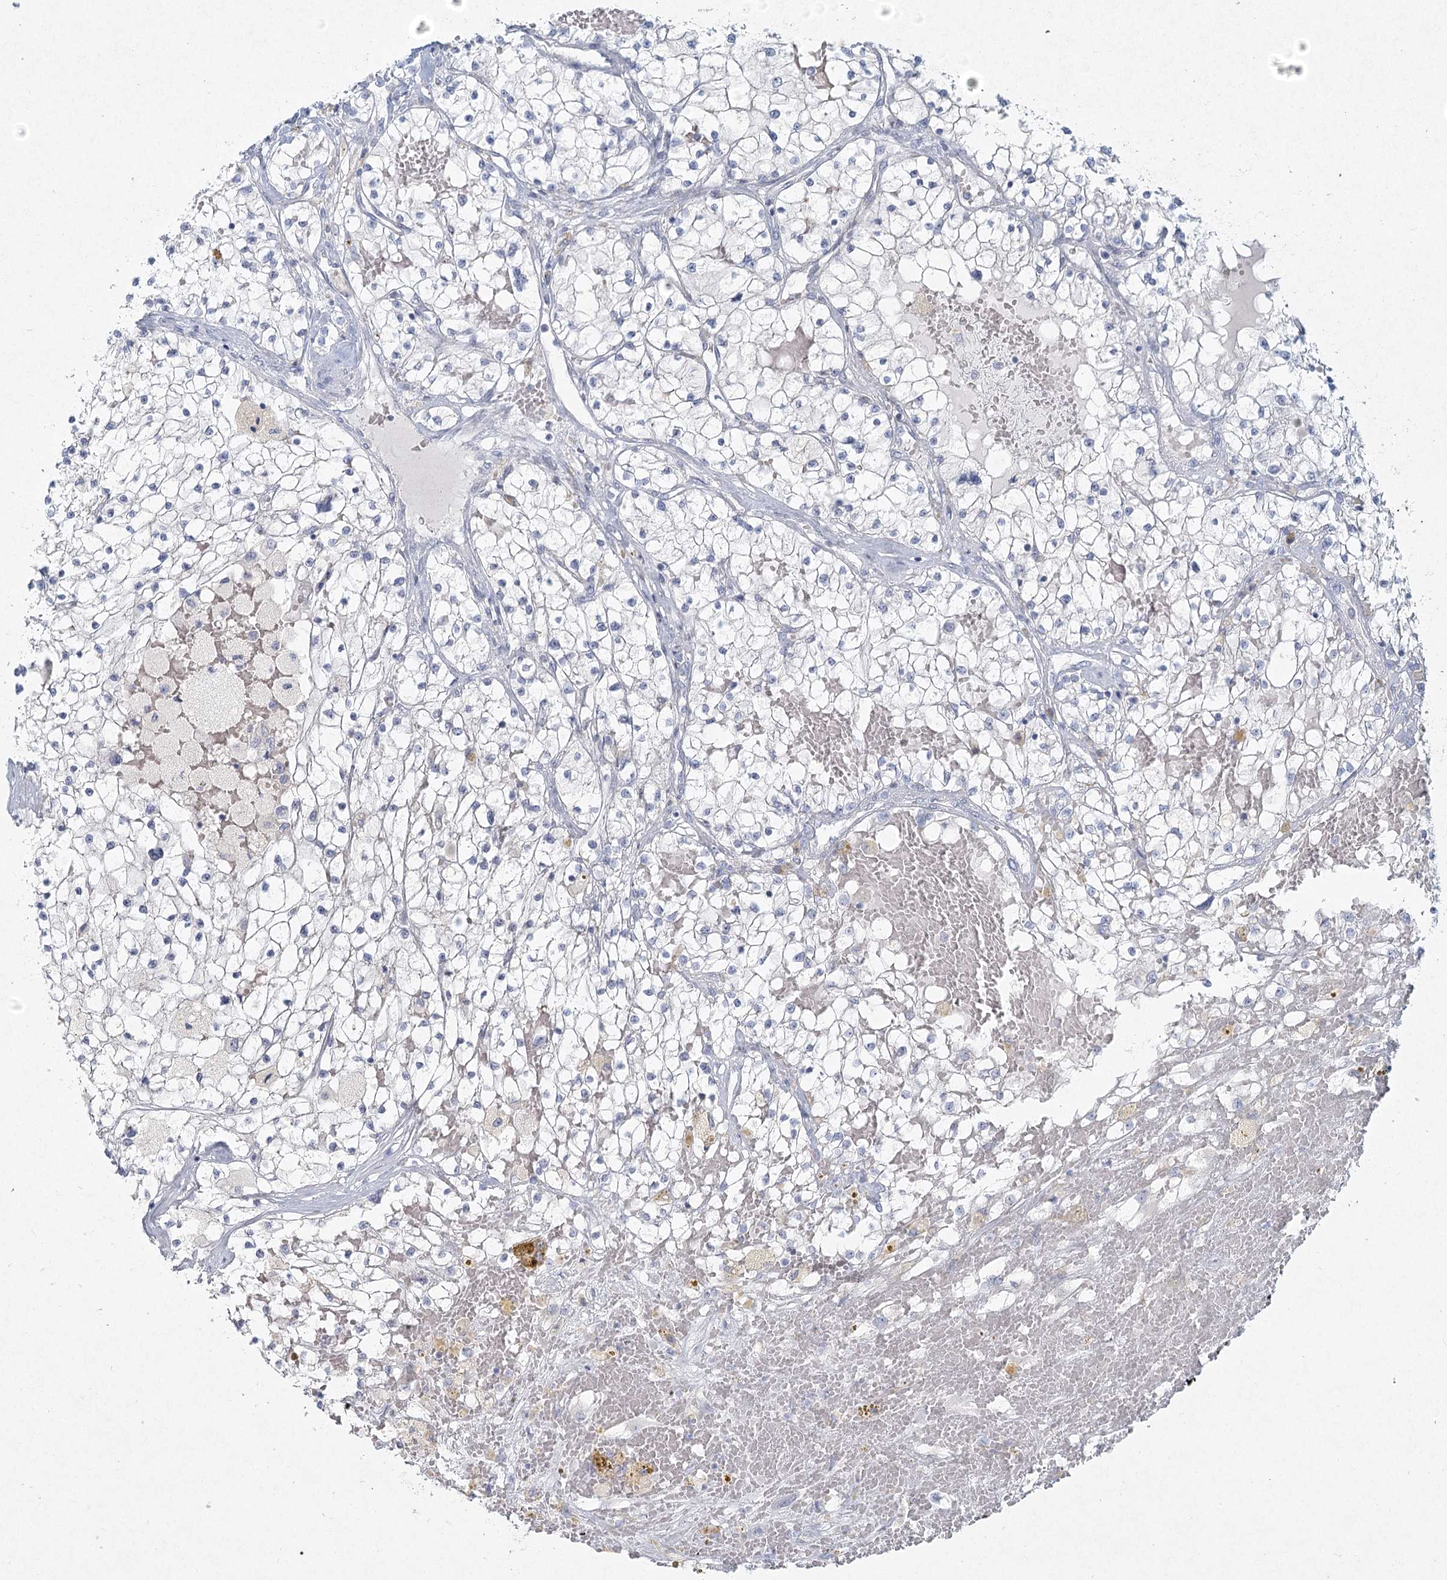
{"staining": {"intensity": "negative", "quantity": "none", "location": "none"}, "tissue": "renal cancer", "cell_type": "Tumor cells", "image_type": "cancer", "snomed": [{"axis": "morphology", "description": "Normal tissue, NOS"}, {"axis": "morphology", "description": "Adenocarcinoma, NOS"}, {"axis": "topography", "description": "Kidney"}], "caption": "Renal adenocarcinoma stained for a protein using IHC reveals no expression tumor cells.", "gene": "LRP2BP", "patient": {"sex": "male", "age": 68}}